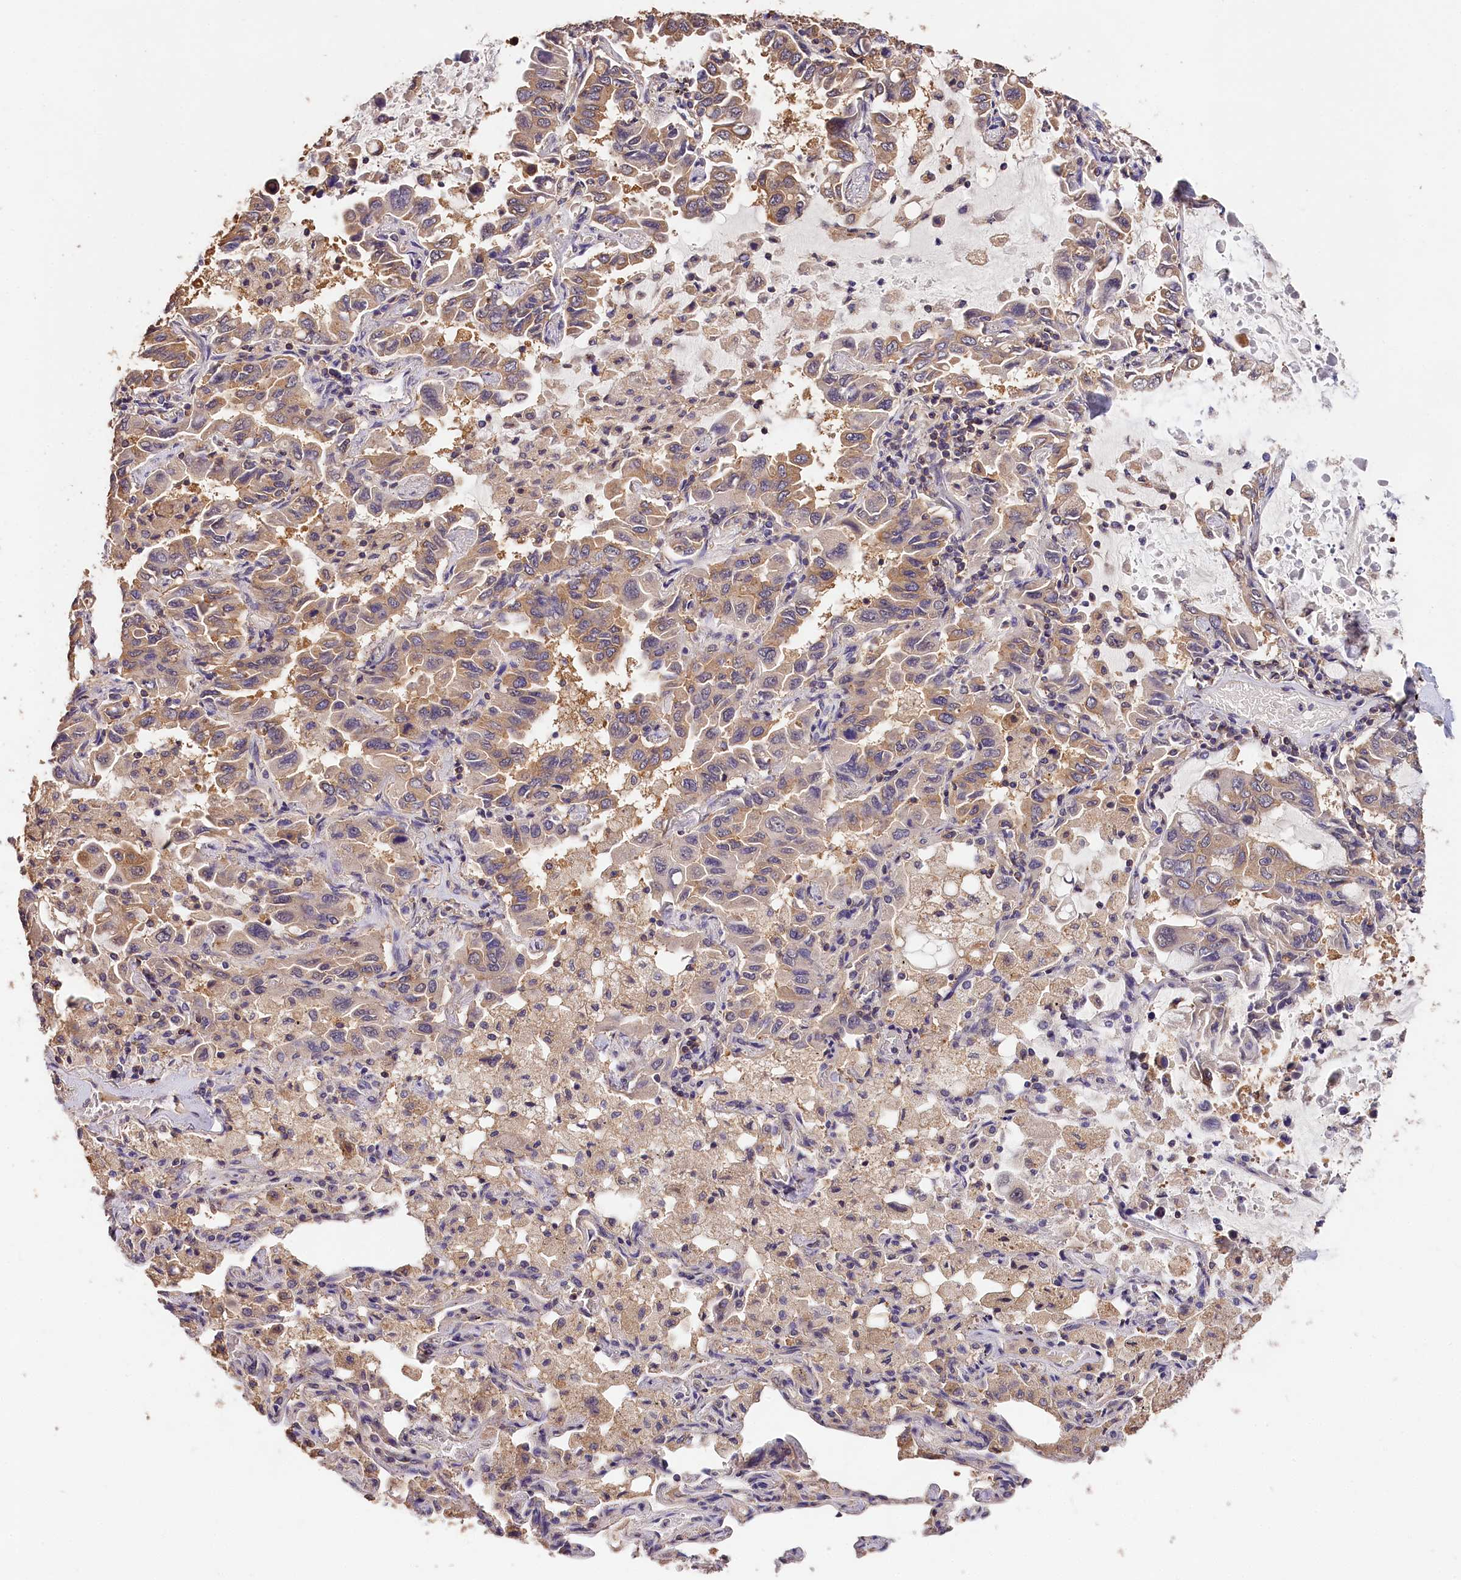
{"staining": {"intensity": "moderate", "quantity": ">75%", "location": "cytoplasmic/membranous"}, "tissue": "lung cancer", "cell_type": "Tumor cells", "image_type": "cancer", "snomed": [{"axis": "morphology", "description": "Adenocarcinoma, NOS"}, {"axis": "topography", "description": "Lung"}], "caption": "The photomicrograph displays a brown stain indicating the presence of a protein in the cytoplasmic/membranous of tumor cells in lung adenocarcinoma.", "gene": "OAS3", "patient": {"sex": "male", "age": 64}}